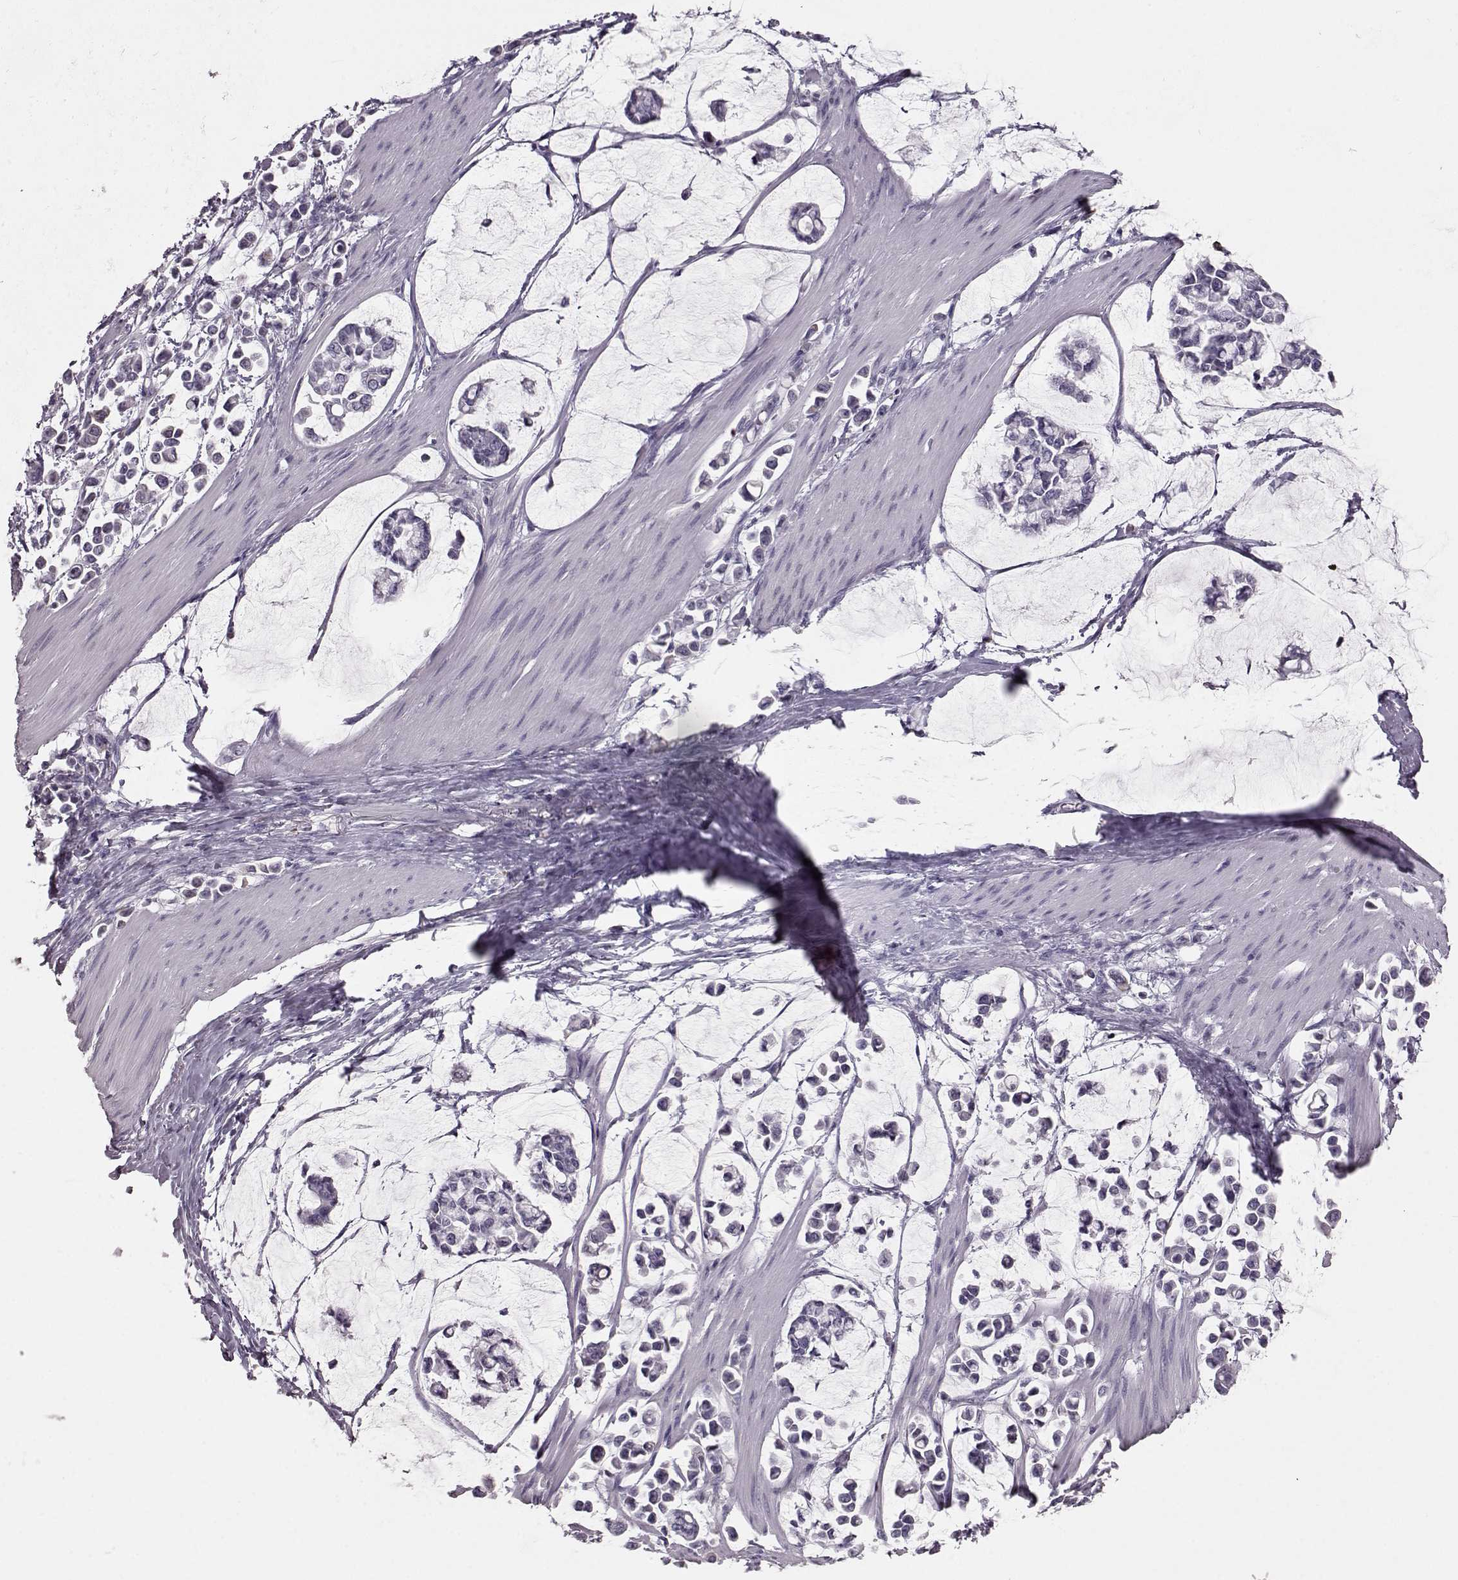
{"staining": {"intensity": "weak", "quantity": "<25%", "location": "cytoplasmic/membranous"}, "tissue": "stomach cancer", "cell_type": "Tumor cells", "image_type": "cancer", "snomed": [{"axis": "morphology", "description": "Adenocarcinoma, NOS"}, {"axis": "topography", "description": "Stomach"}], "caption": "Human adenocarcinoma (stomach) stained for a protein using IHC demonstrates no staining in tumor cells.", "gene": "ELOVL5", "patient": {"sex": "male", "age": 82}}